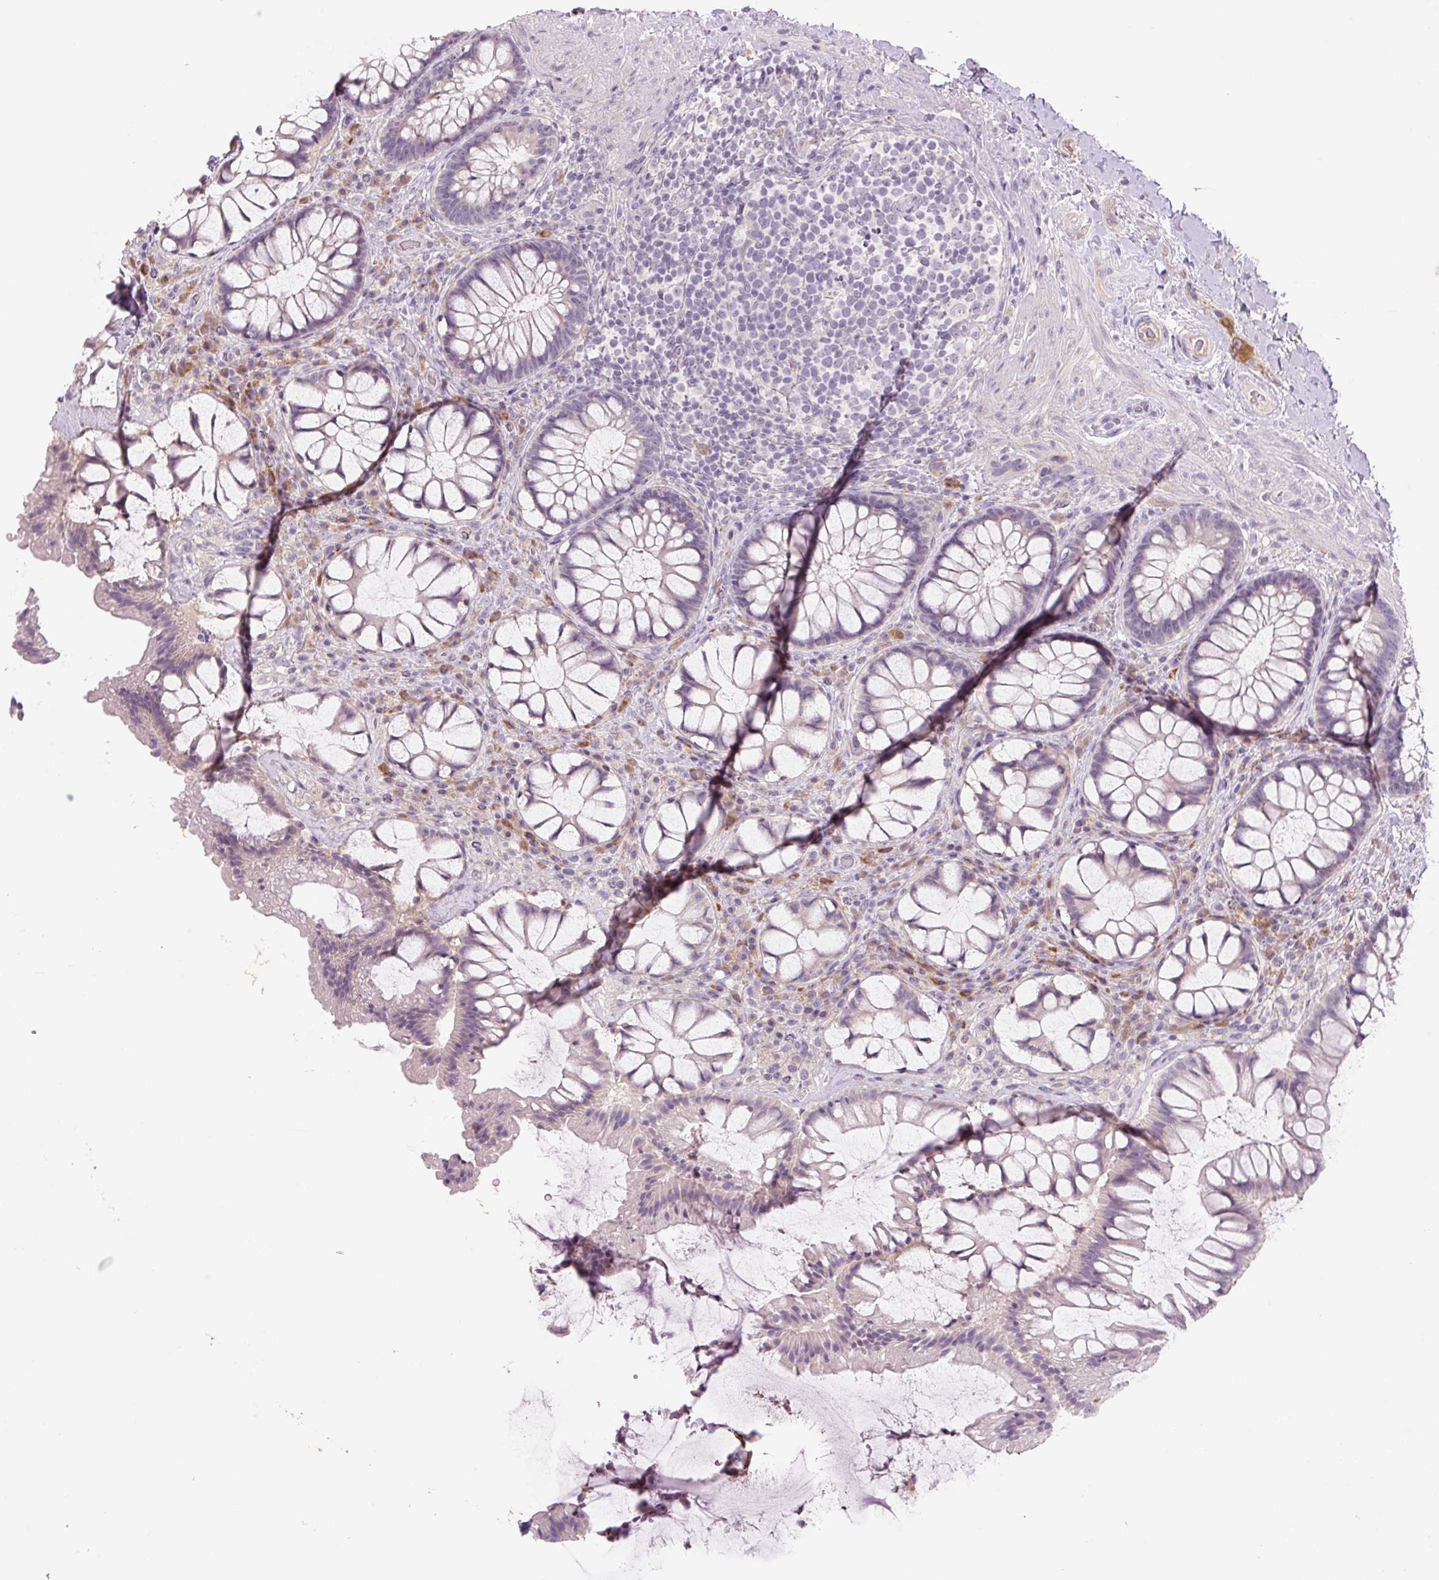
{"staining": {"intensity": "moderate", "quantity": "<25%", "location": "cytoplasmic/membranous"}, "tissue": "rectum", "cell_type": "Glandular cells", "image_type": "normal", "snomed": [{"axis": "morphology", "description": "Normal tissue, NOS"}, {"axis": "topography", "description": "Rectum"}], "caption": "IHC micrograph of normal rectum stained for a protein (brown), which reveals low levels of moderate cytoplasmic/membranous staining in about <25% of glandular cells.", "gene": "TMEM100", "patient": {"sex": "female", "age": 58}}